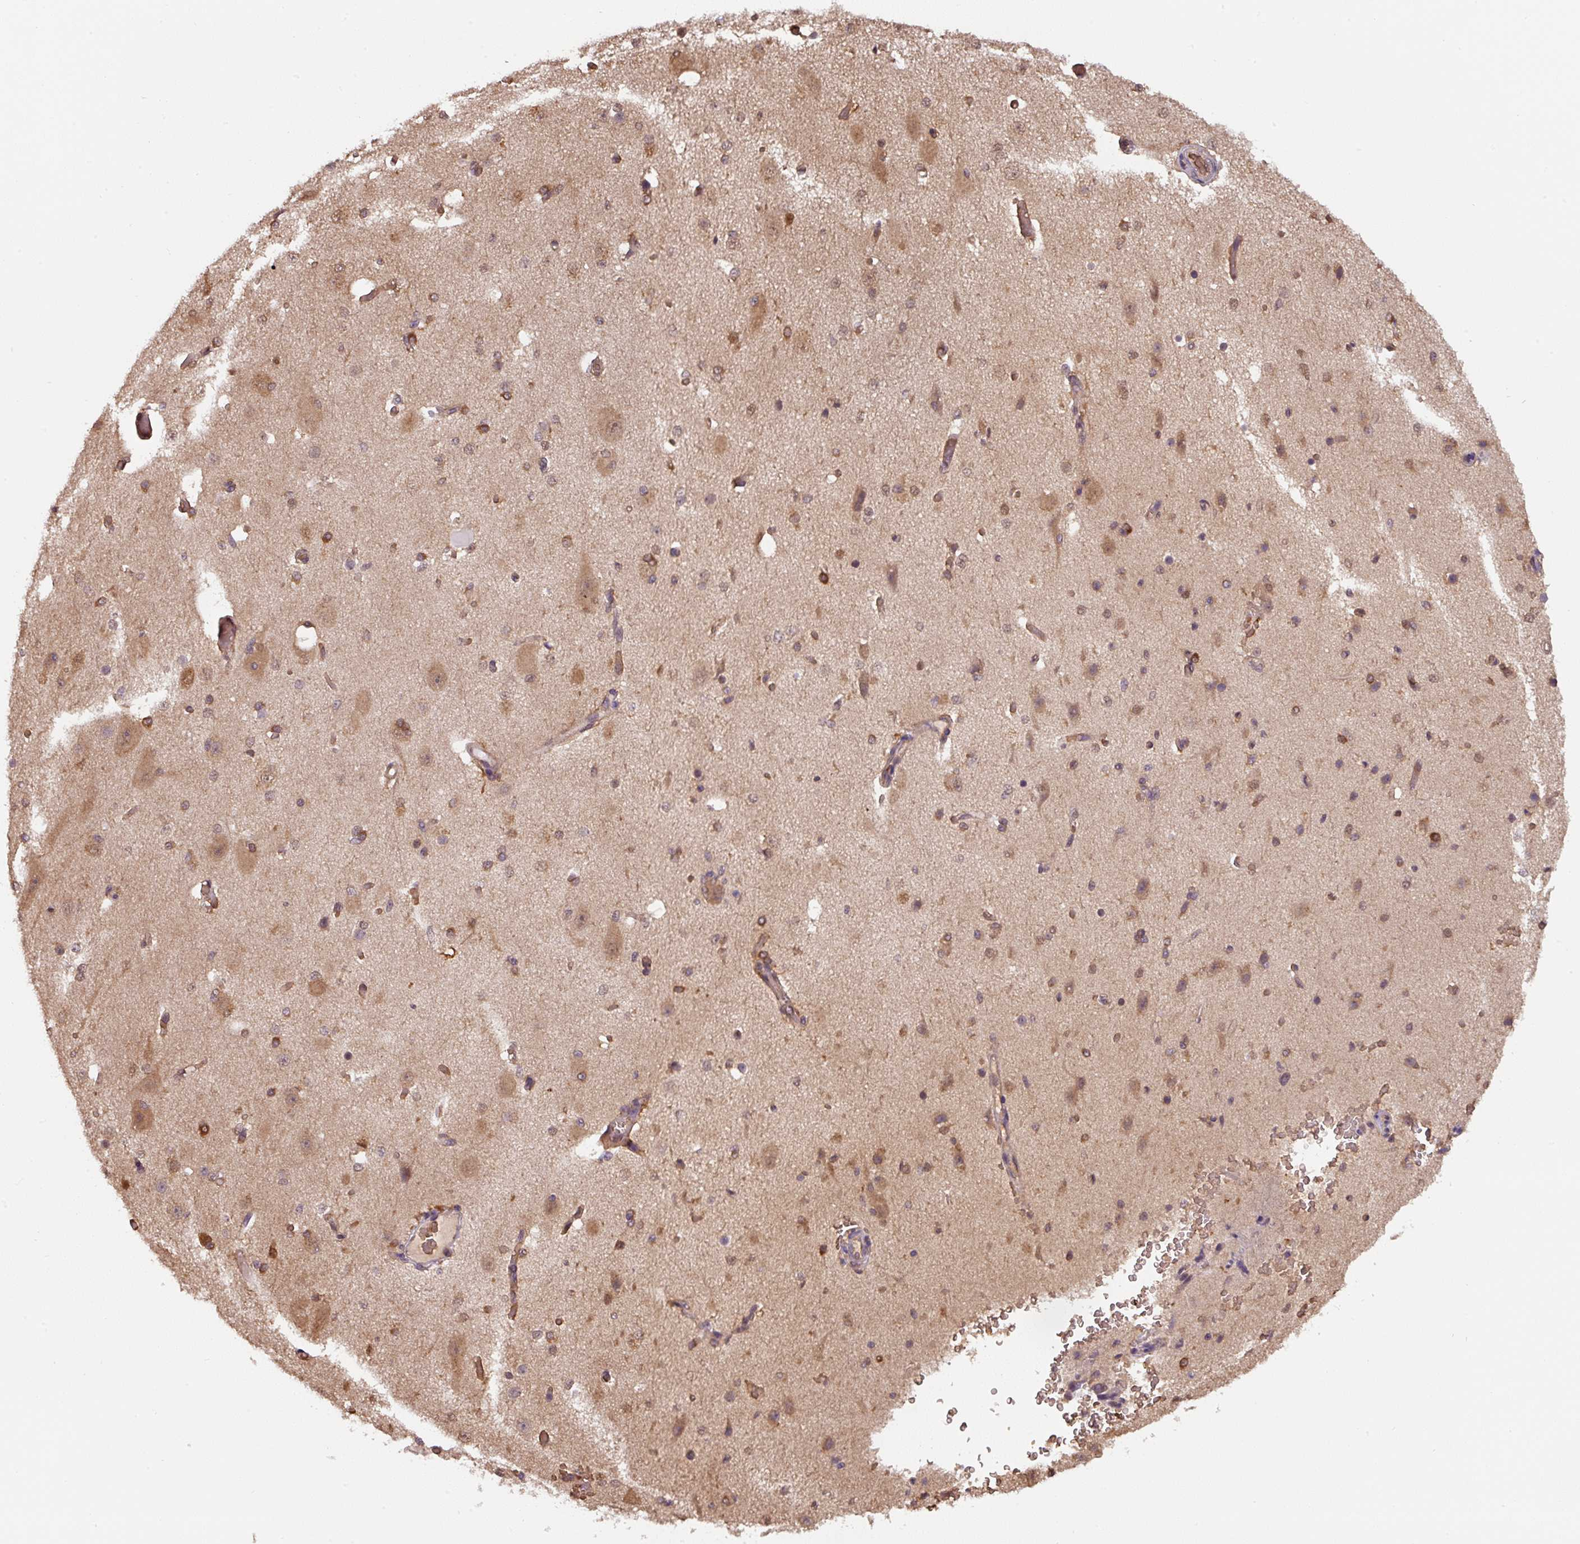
{"staining": {"intensity": "moderate", "quantity": ">75%", "location": "cytoplasmic/membranous"}, "tissue": "cerebral cortex", "cell_type": "Endothelial cells", "image_type": "normal", "snomed": [{"axis": "morphology", "description": "Normal tissue, NOS"}, {"axis": "morphology", "description": "Inflammation, NOS"}, {"axis": "topography", "description": "Cerebral cortex"}], "caption": "The immunohistochemical stain labels moderate cytoplasmic/membranous expression in endothelial cells of normal cerebral cortex.", "gene": "ST13", "patient": {"sex": "male", "age": 6}}